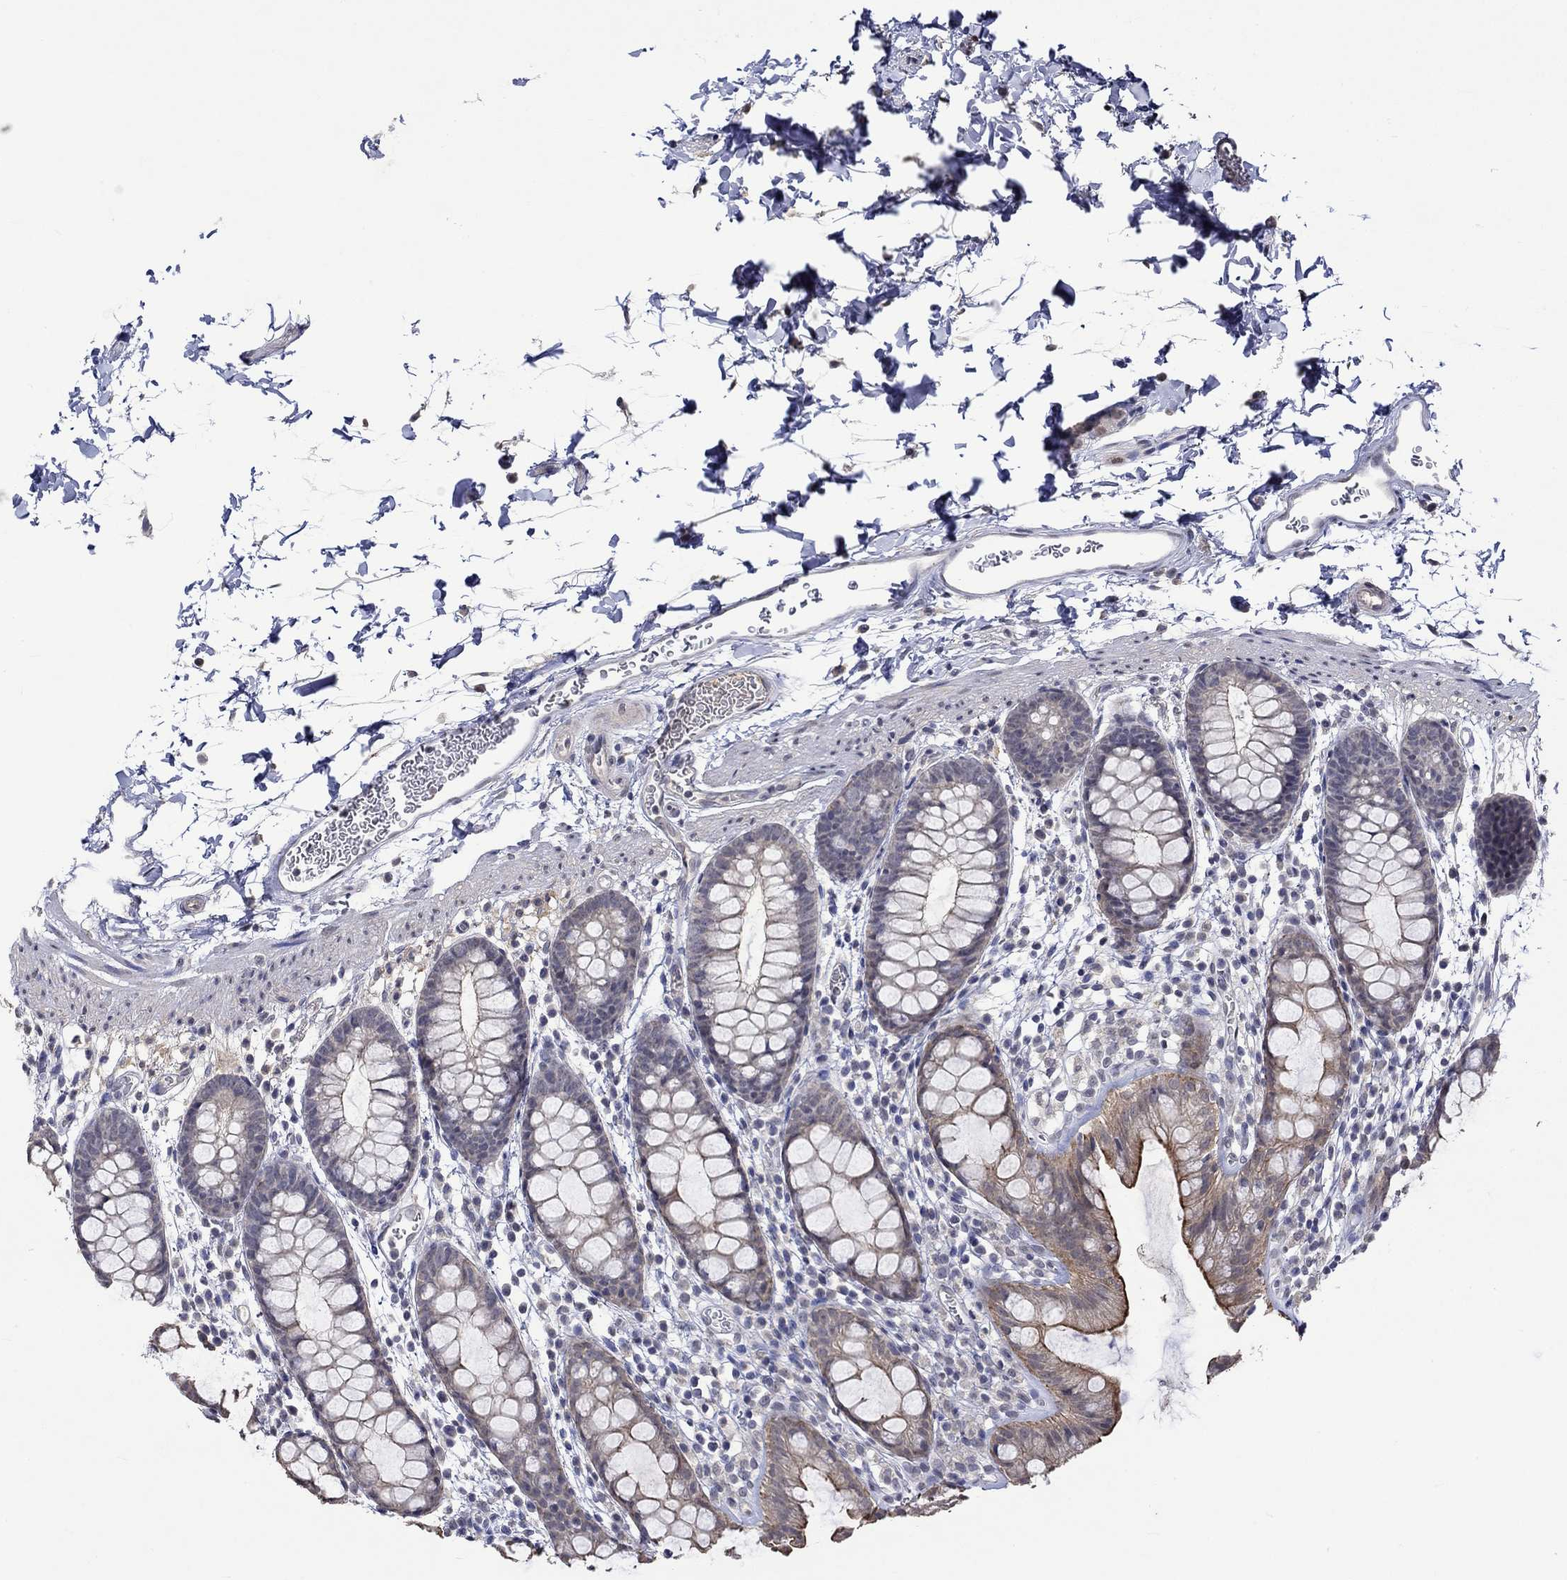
{"staining": {"intensity": "strong", "quantity": "25%-75%", "location": "cytoplasmic/membranous"}, "tissue": "rectum", "cell_type": "Glandular cells", "image_type": "normal", "snomed": [{"axis": "morphology", "description": "Normal tissue, NOS"}, {"axis": "topography", "description": "Rectum"}], "caption": "This micrograph displays immunohistochemistry staining of benign human rectum, with high strong cytoplasmic/membranous positivity in approximately 25%-75% of glandular cells.", "gene": "DDX3Y", "patient": {"sex": "male", "age": 57}}